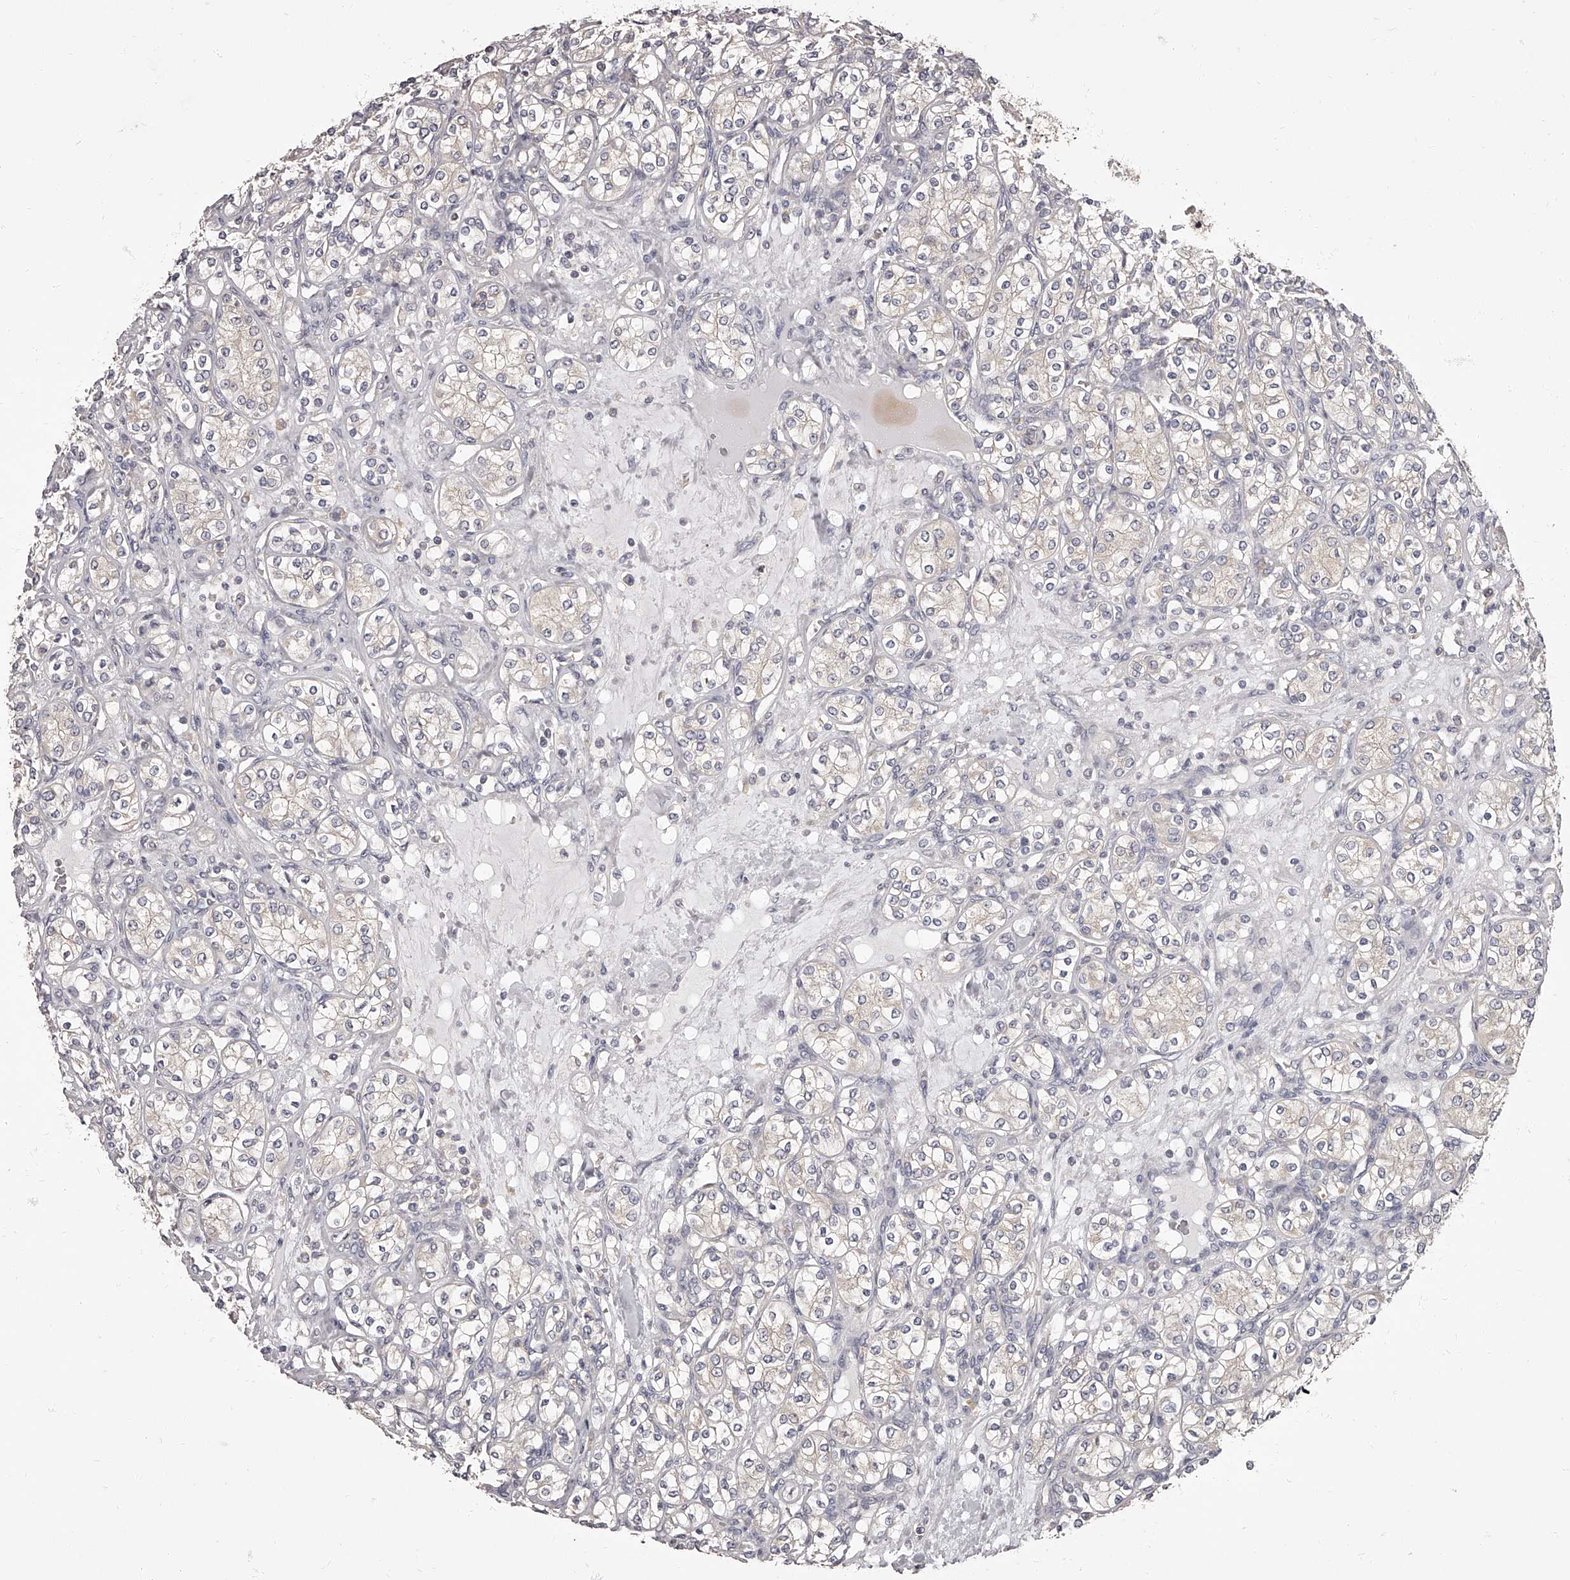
{"staining": {"intensity": "negative", "quantity": "none", "location": "none"}, "tissue": "renal cancer", "cell_type": "Tumor cells", "image_type": "cancer", "snomed": [{"axis": "morphology", "description": "Adenocarcinoma, NOS"}, {"axis": "topography", "description": "Kidney"}], "caption": "Immunohistochemistry (IHC) of renal cancer (adenocarcinoma) displays no staining in tumor cells.", "gene": "APEH", "patient": {"sex": "male", "age": 77}}